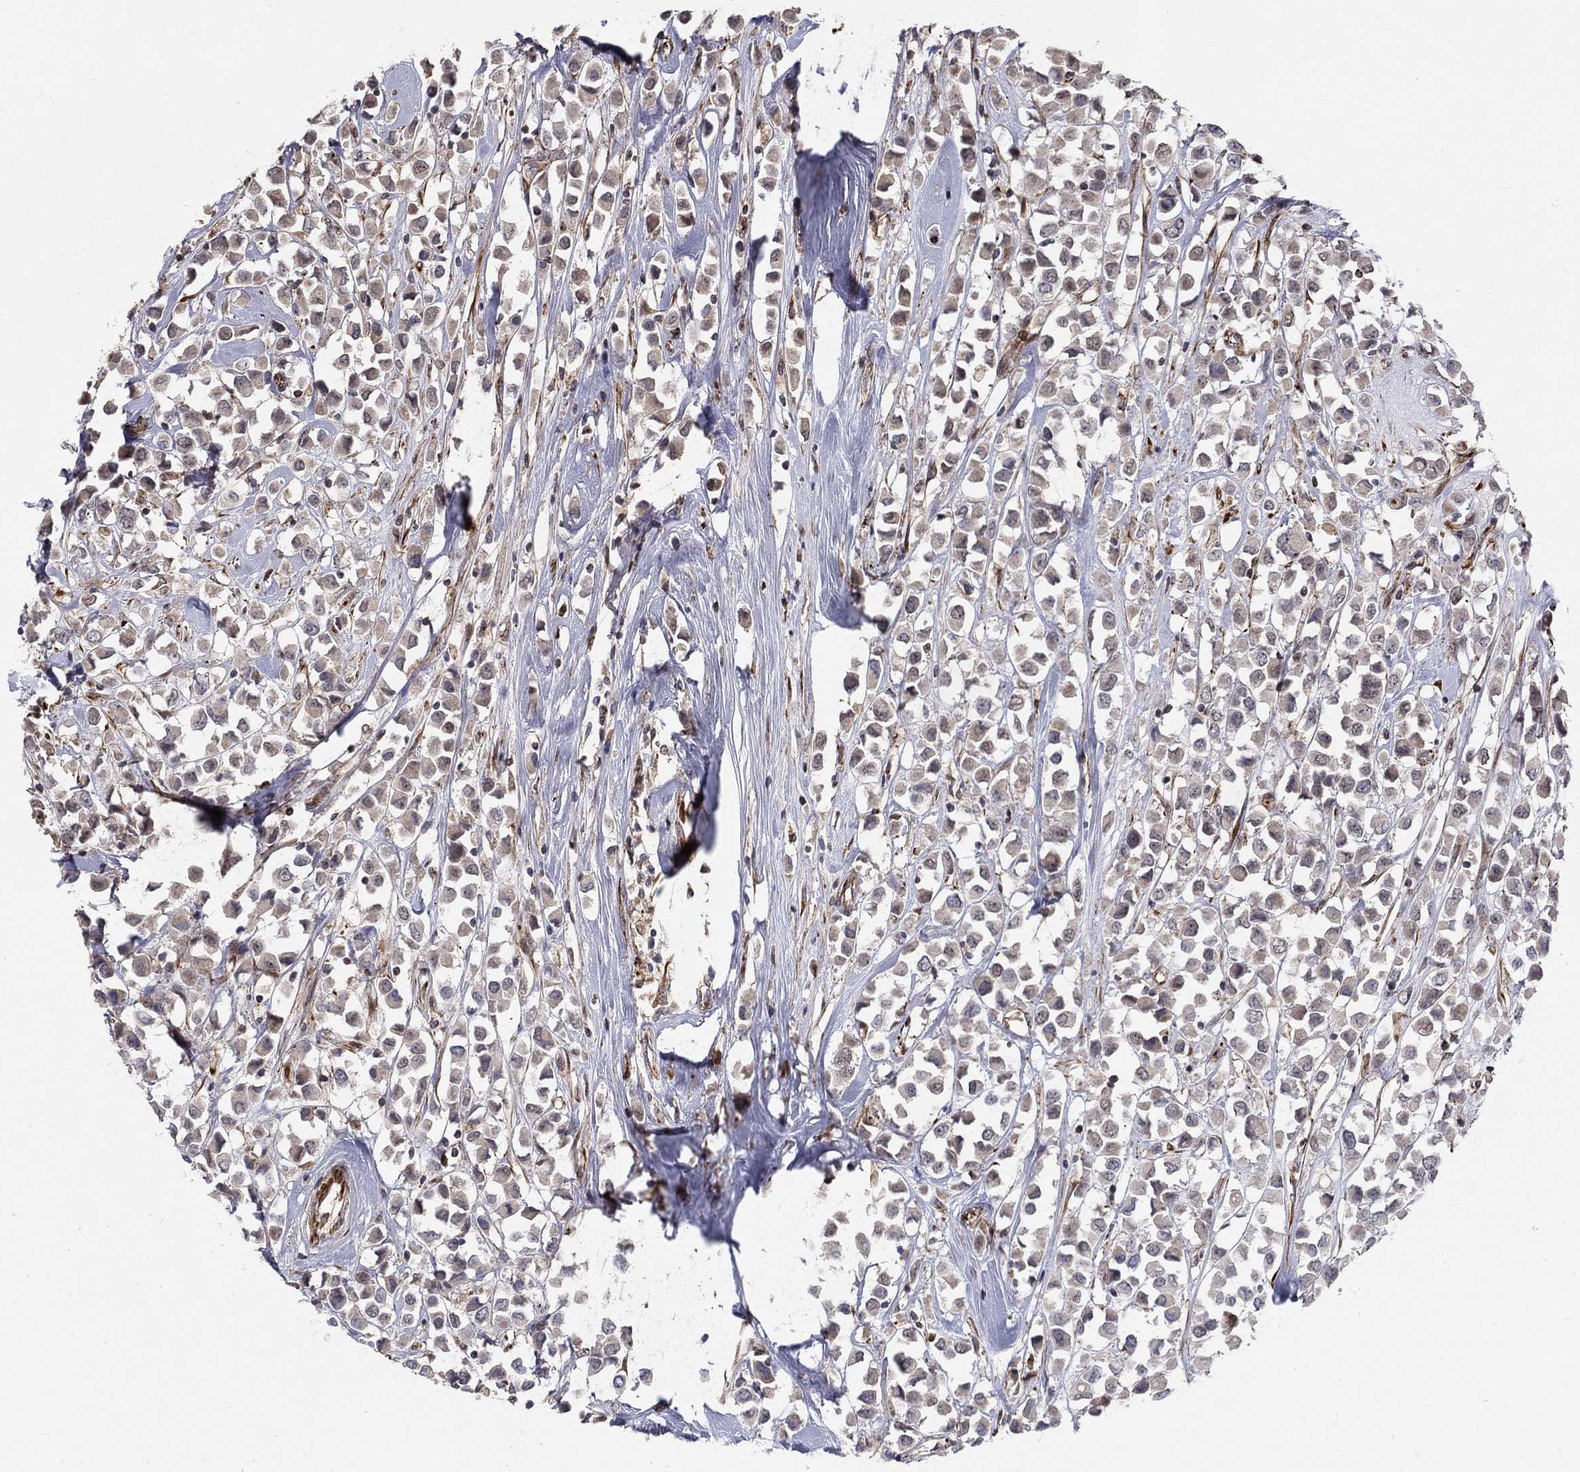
{"staining": {"intensity": "negative", "quantity": "none", "location": "none"}, "tissue": "breast cancer", "cell_type": "Tumor cells", "image_type": "cancer", "snomed": [{"axis": "morphology", "description": "Duct carcinoma"}, {"axis": "topography", "description": "Breast"}], "caption": "IHC of breast cancer (infiltrating ductal carcinoma) reveals no expression in tumor cells.", "gene": "MSRA", "patient": {"sex": "female", "age": 61}}